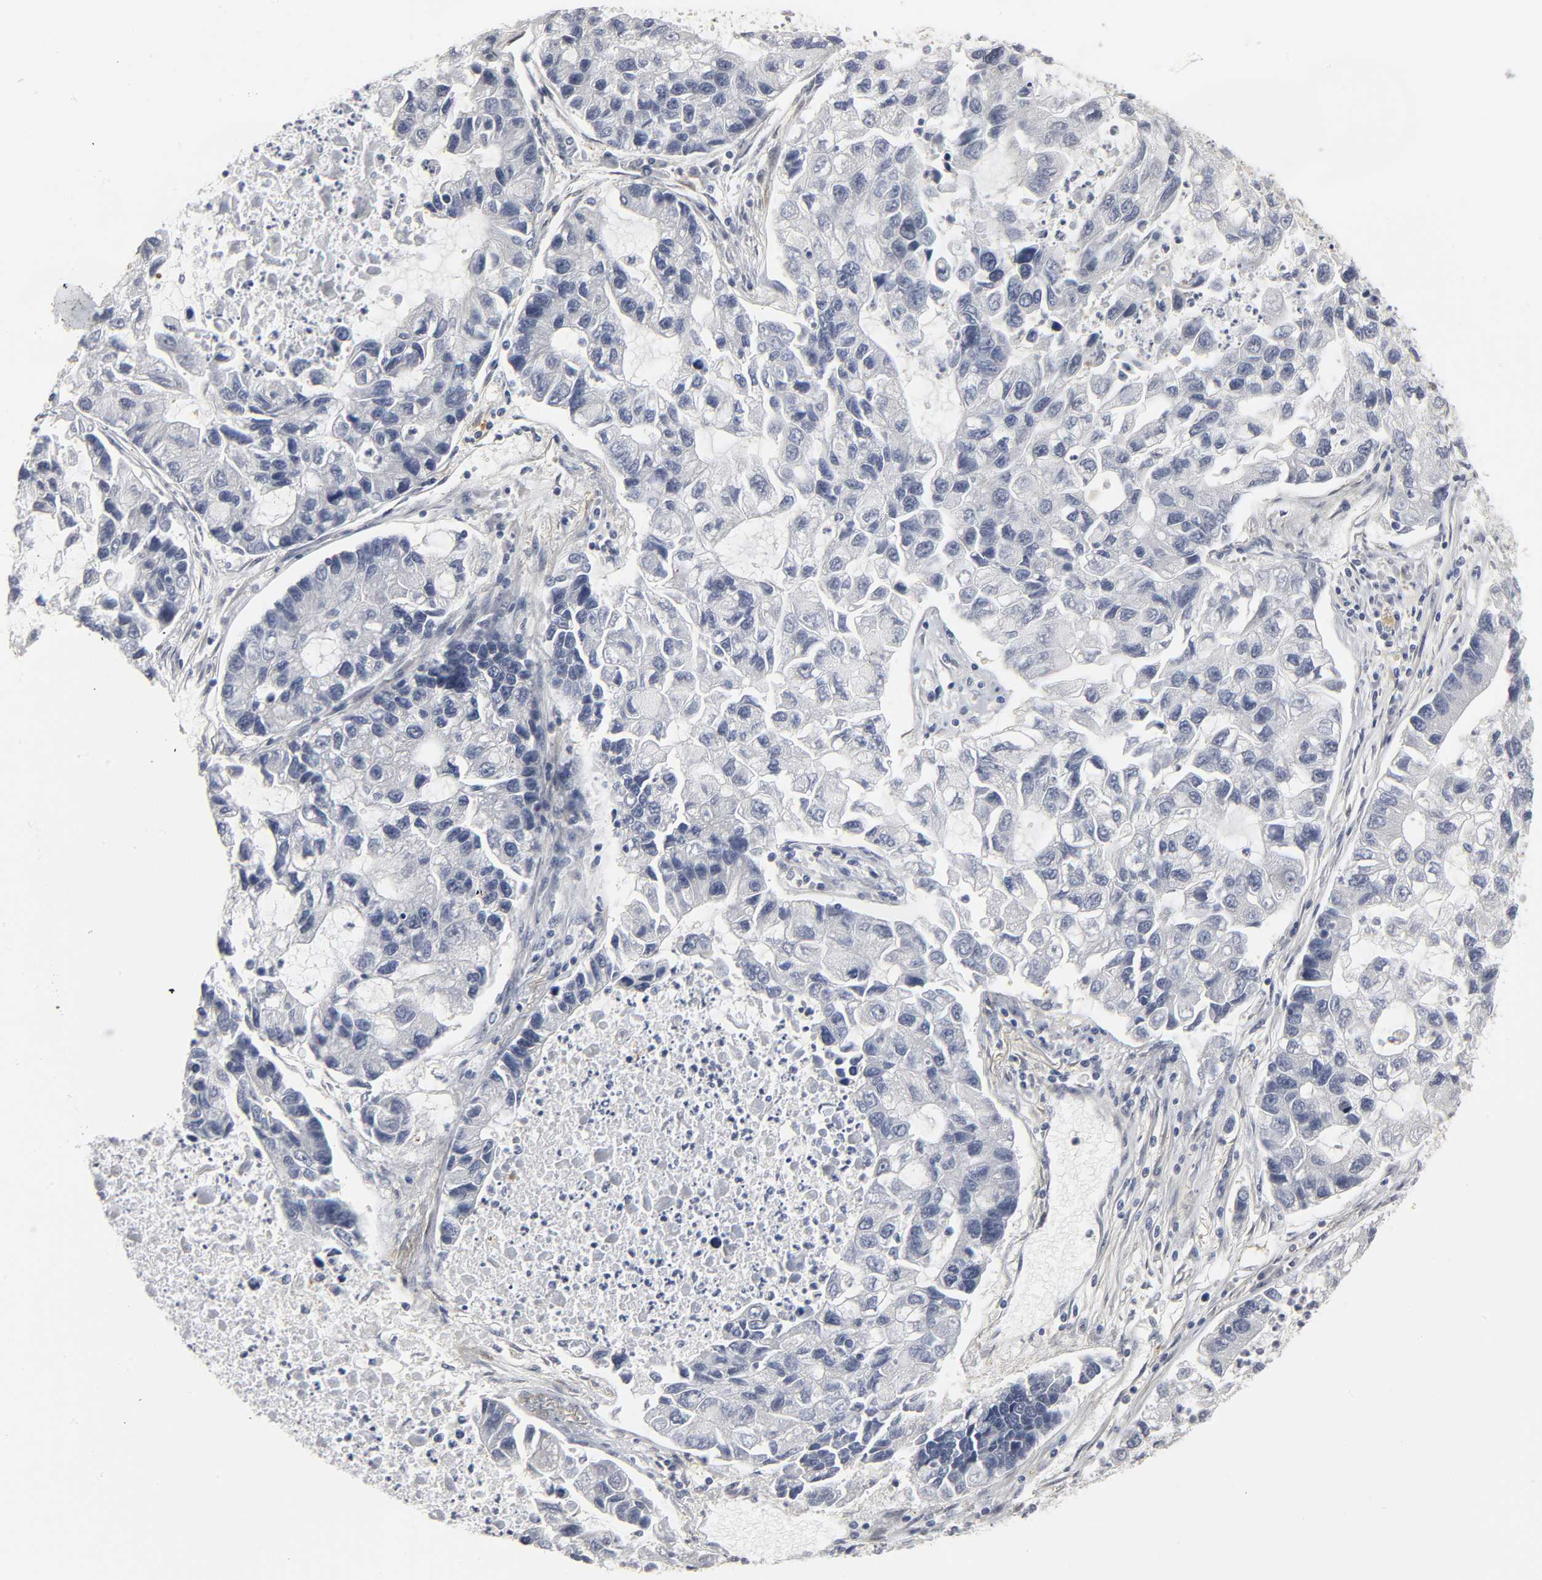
{"staining": {"intensity": "negative", "quantity": "none", "location": "none"}, "tissue": "lung cancer", "cell_type": "Tumor cells", "image_type": "cancer", "snomed": [{"axis": "morphology", "description": "Adenocarcinoma, NOS"}, {"axis": "topography", "description": "Lung"}], "caption": "The photomicrograph displays no significant staining in tumor cells of lung adenocarcinoma.", "gene": "PDLIM3", "patient": {"sex": "female", "age": 51}}